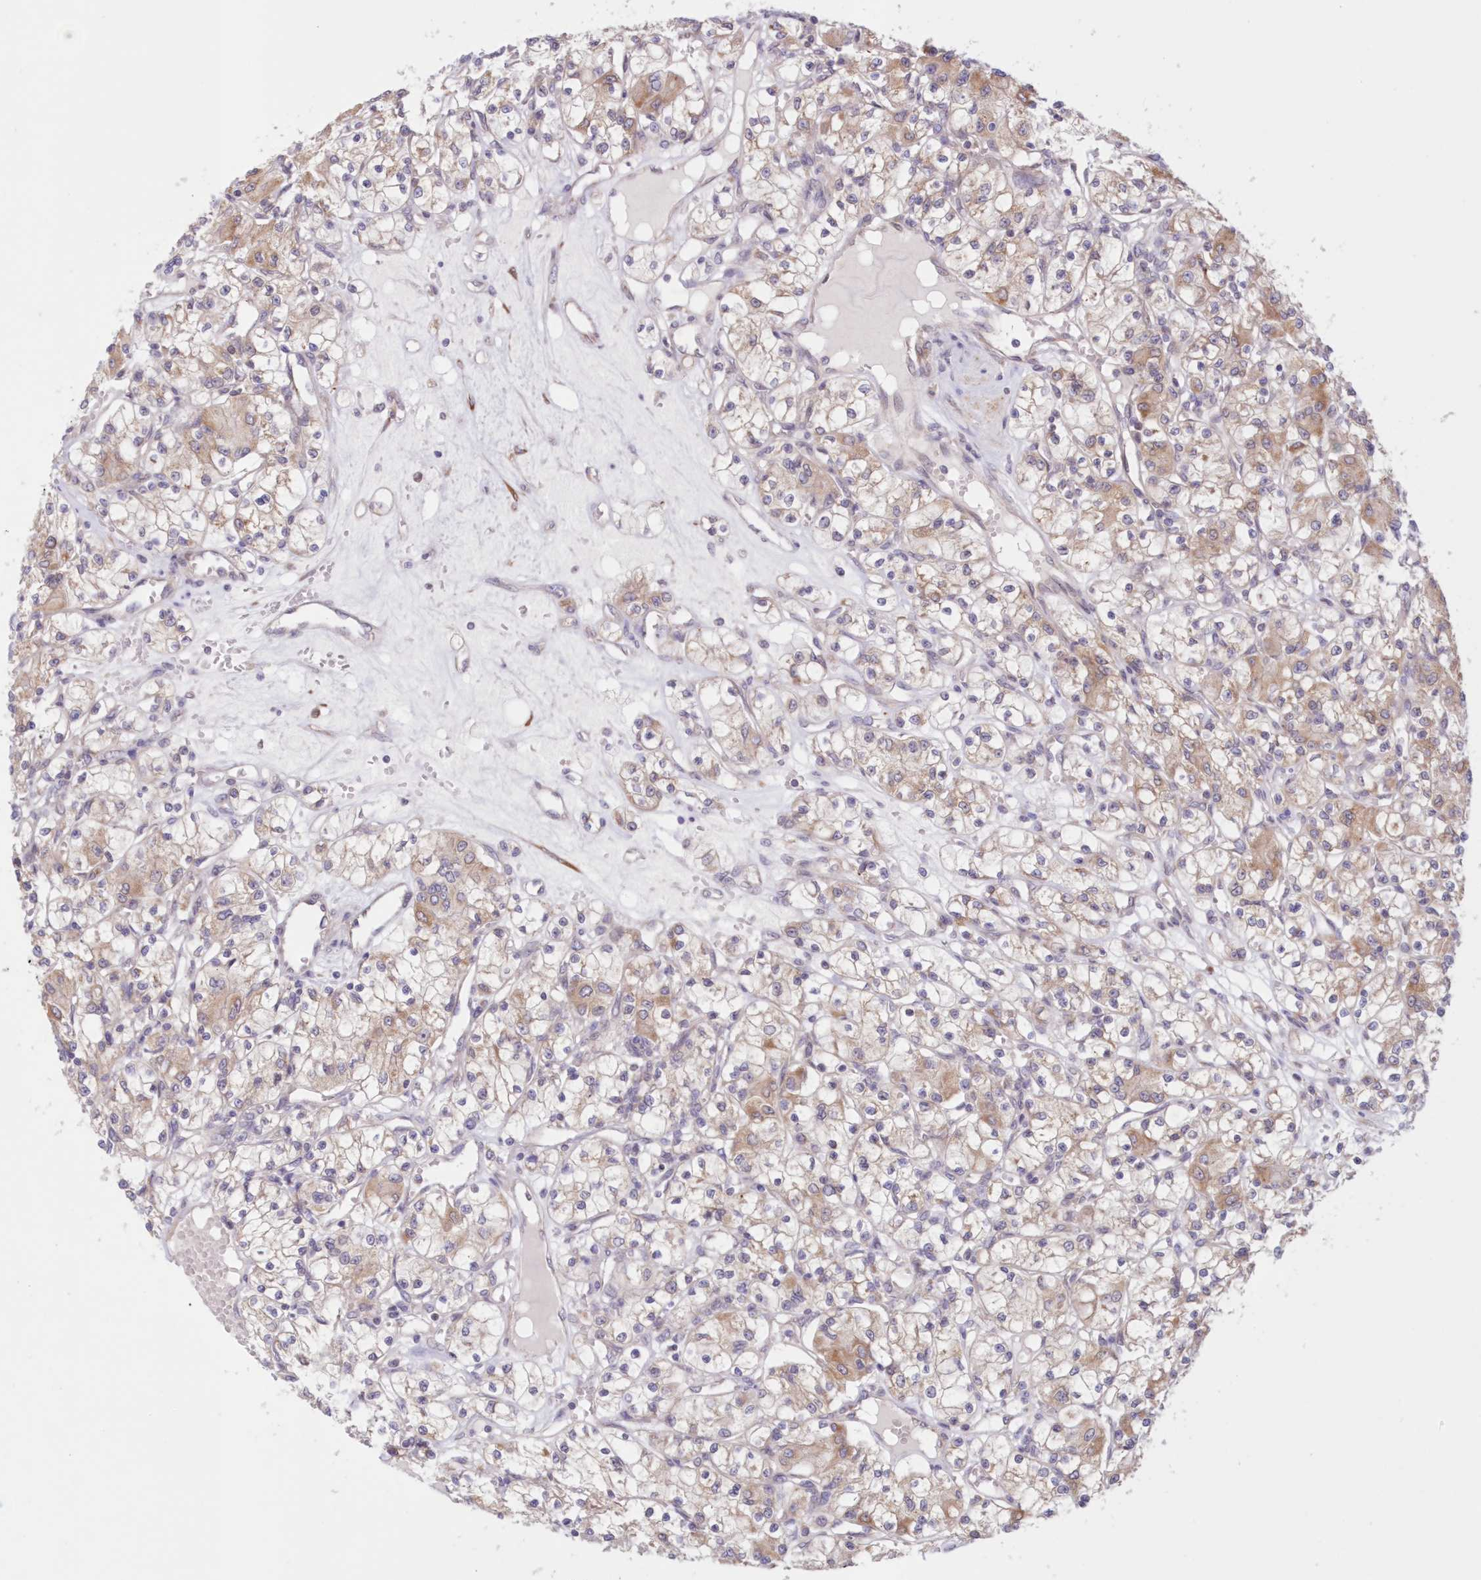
{"staining": {"intensity": "moderate", "quantity": "<25%", "location": "cytoplasmic/membranous"}, "tissue": "renal cancer", "cell_type": "Tumor cells", "image_type": "cancer", "snomed": [{"axis": "morphology", "description": "Adenocarcinoma, NOS"}, {"axis": "topography", "description": "Kidney"}], "caption": "This micrograph exhibits immunohistochemistry staining of renal adenocarcinoma, with low moderate cytoplasmic/membranous expression in approximately <25% of tumor cells.", "gene": "PCYOX1L", "patient": {"sex": "female", "age": 59}}